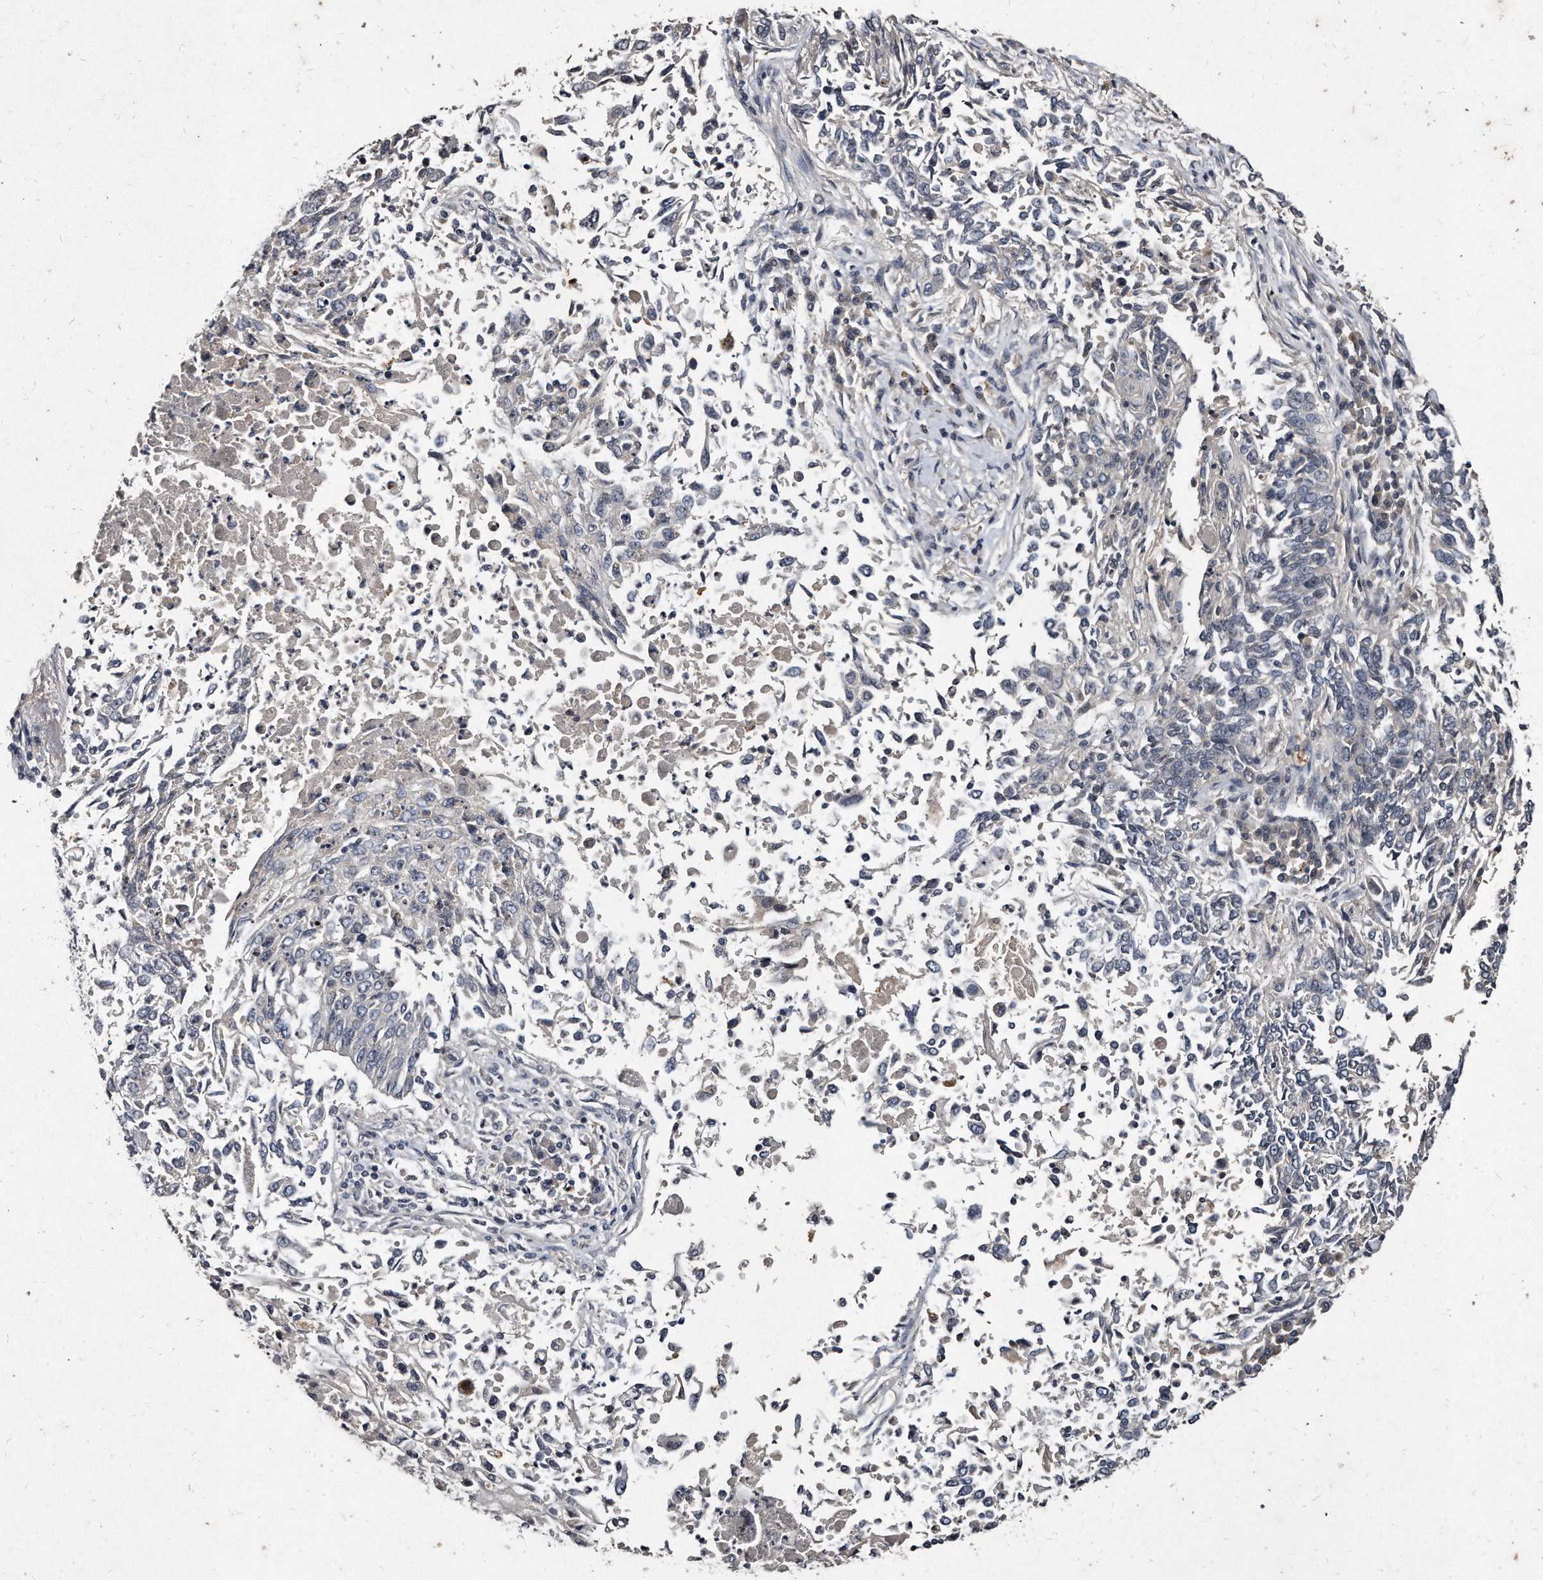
{"staining": {"intensity": "negative", "quantity": "none", "location": "none"}, "tissue": "lung cancer", "cell_type": "Tumor cells", "image_type": "cancer", "snomed": [{"axis": "morphology", "description": "Normal tissue, NOS"}, {"axis": "morphology", "description": "Squamous cell carcinoma, NOS"}, {"axis": "topography", "description": "Cartilage tissue"}, {"axis": "topography", "description": "Bronchus"}, {"axis": "topography", "description": "Lung"}, {"axis": "topography", "description": "Peripheral nerve tissue"}], "caption": "There is no significant expression in tumor cells of lung squamous cell carcinoma.", "gene": "KLHDC3", "patient": {"sex": "female", "age": 49}}